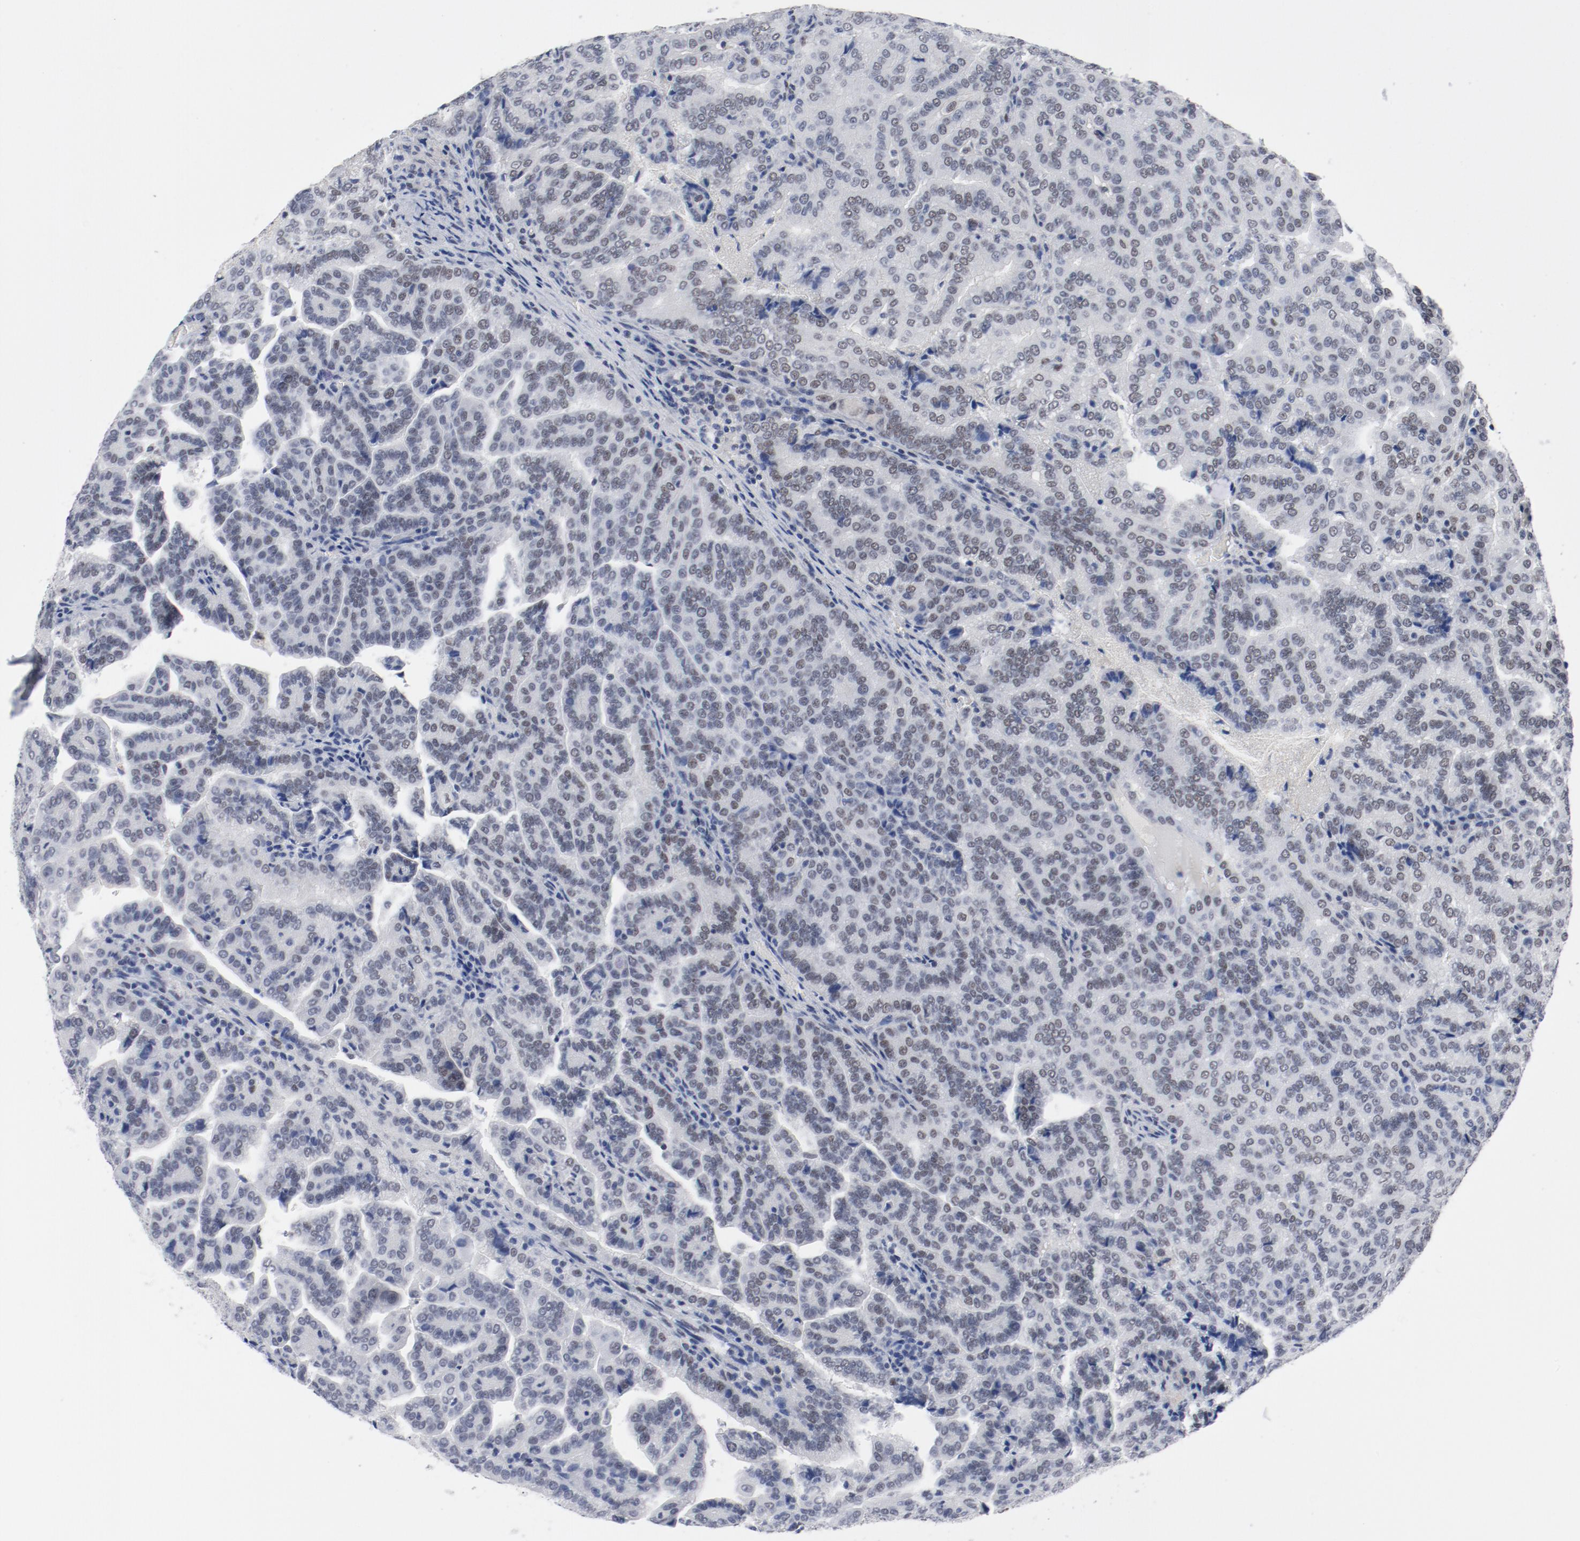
{"staining": {"intensity": "moderate", "quantity": ">75%", "location": "nuclear"}, "tissue": "renal cancer", "cell_type": "Tumor cells", "image_type": "cancer", "snomed": [{"axis": "morphology", "description": "Adenocarcinoma, NOS"}, {"axis": "topography", "description": "Kidney"}], "caption": "Adenocarcinoma (renal) stained with immunohistochemistry (IHC) shows moderate nuclear staining in approximately >75% of tumor cells.", "gene": "ARNT", "patient": {"sex": "male", "age": 61}}